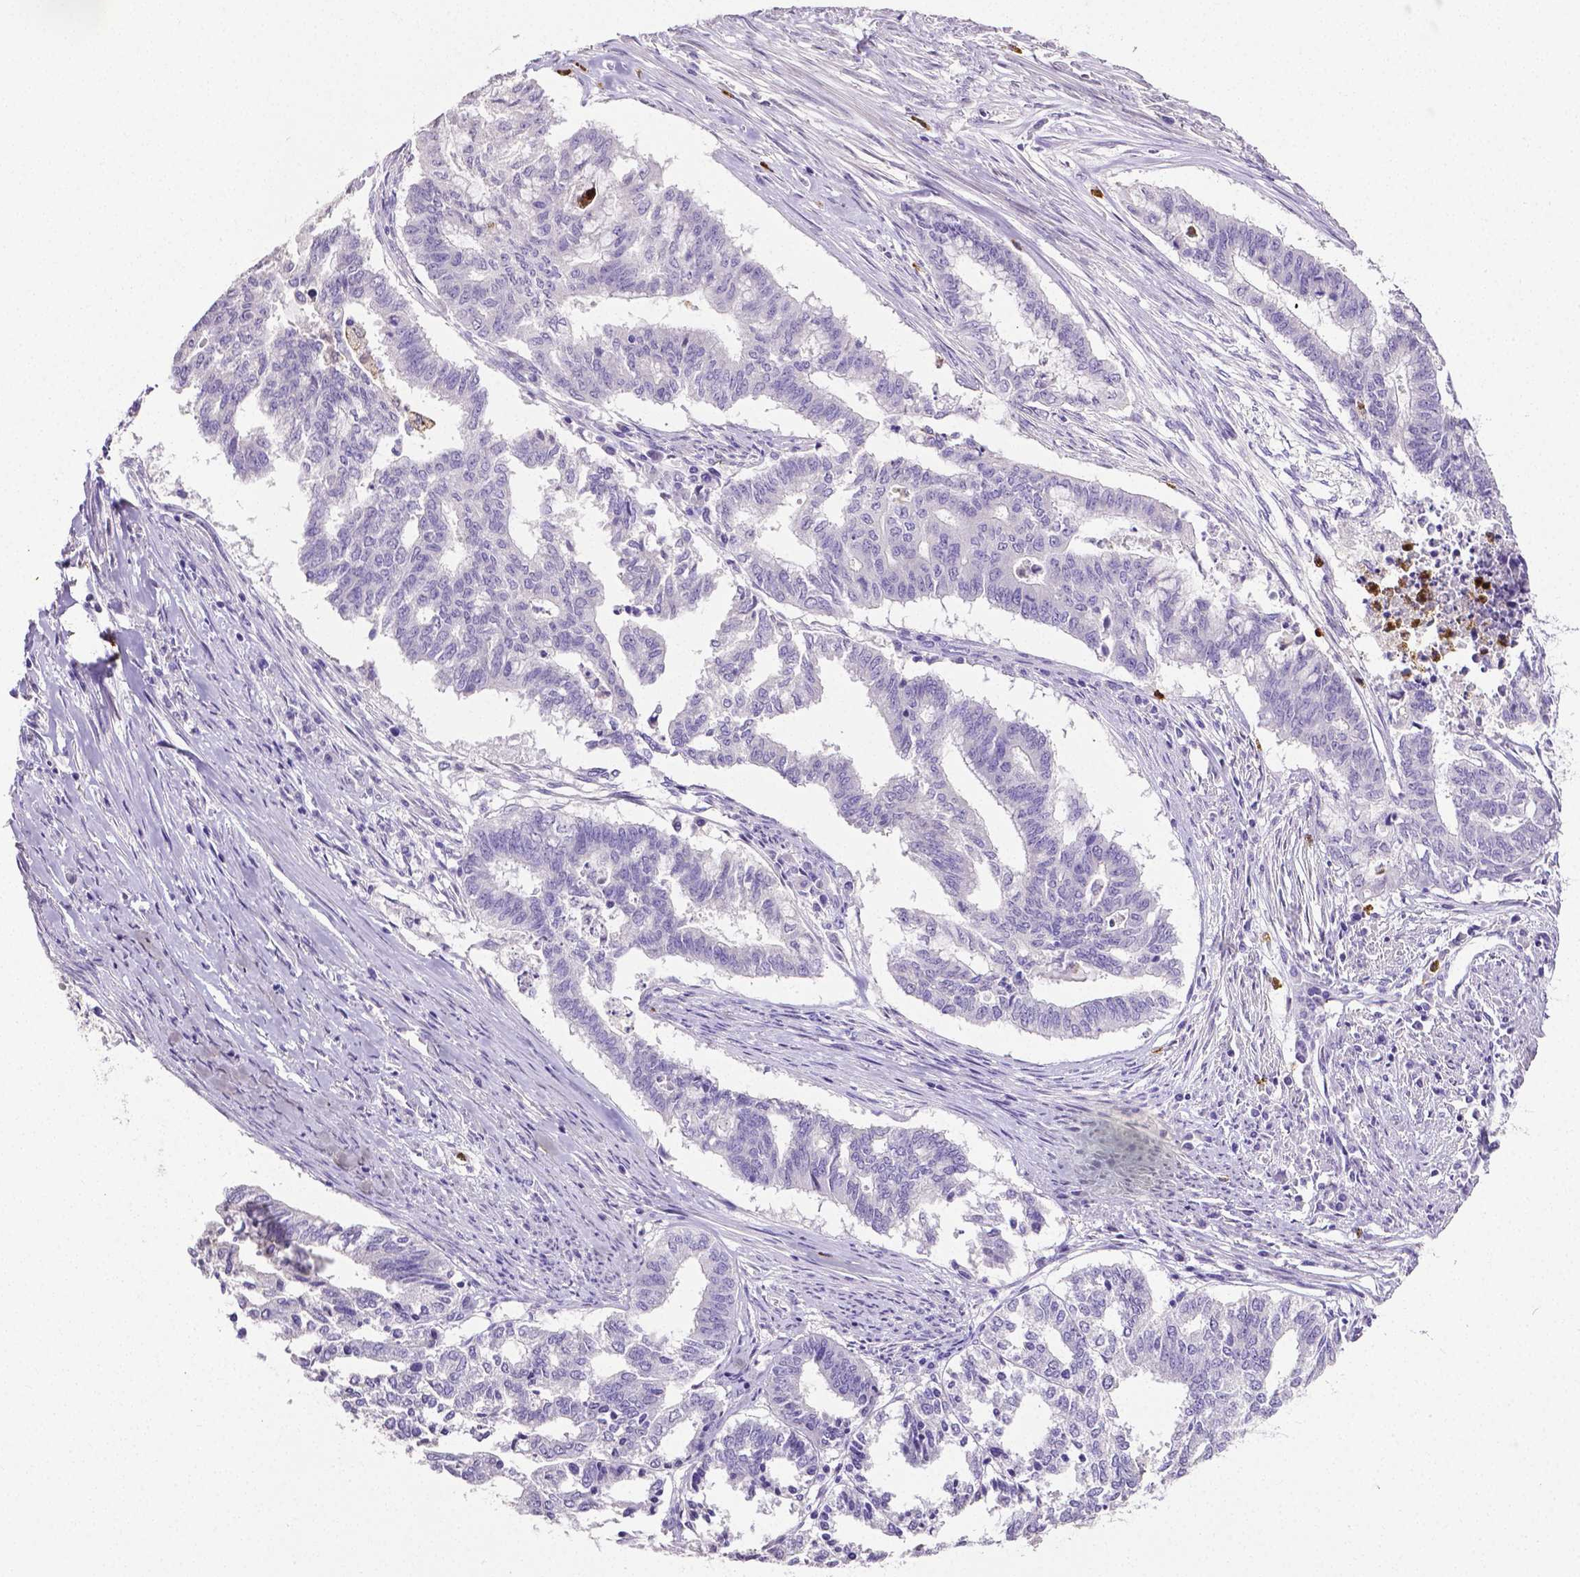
{"staining": {"intensity": "negative", "quantity": "none", "location": "none"}, "tissue": "endometrial cancer", "cell_type": "Tumor cells", "image_type": "cancer", "snomed": [{"axis": "morphology", "description": "Adenocarcinoma, NOS"}, {"axis": "topography", "description": "Endometrium"}], "caption": "Tumor cells are negative for protein expression in human endometrial adenocarcinoma.", "gene": "MMP9", "patient": {"sex": "female", "age": 79}}